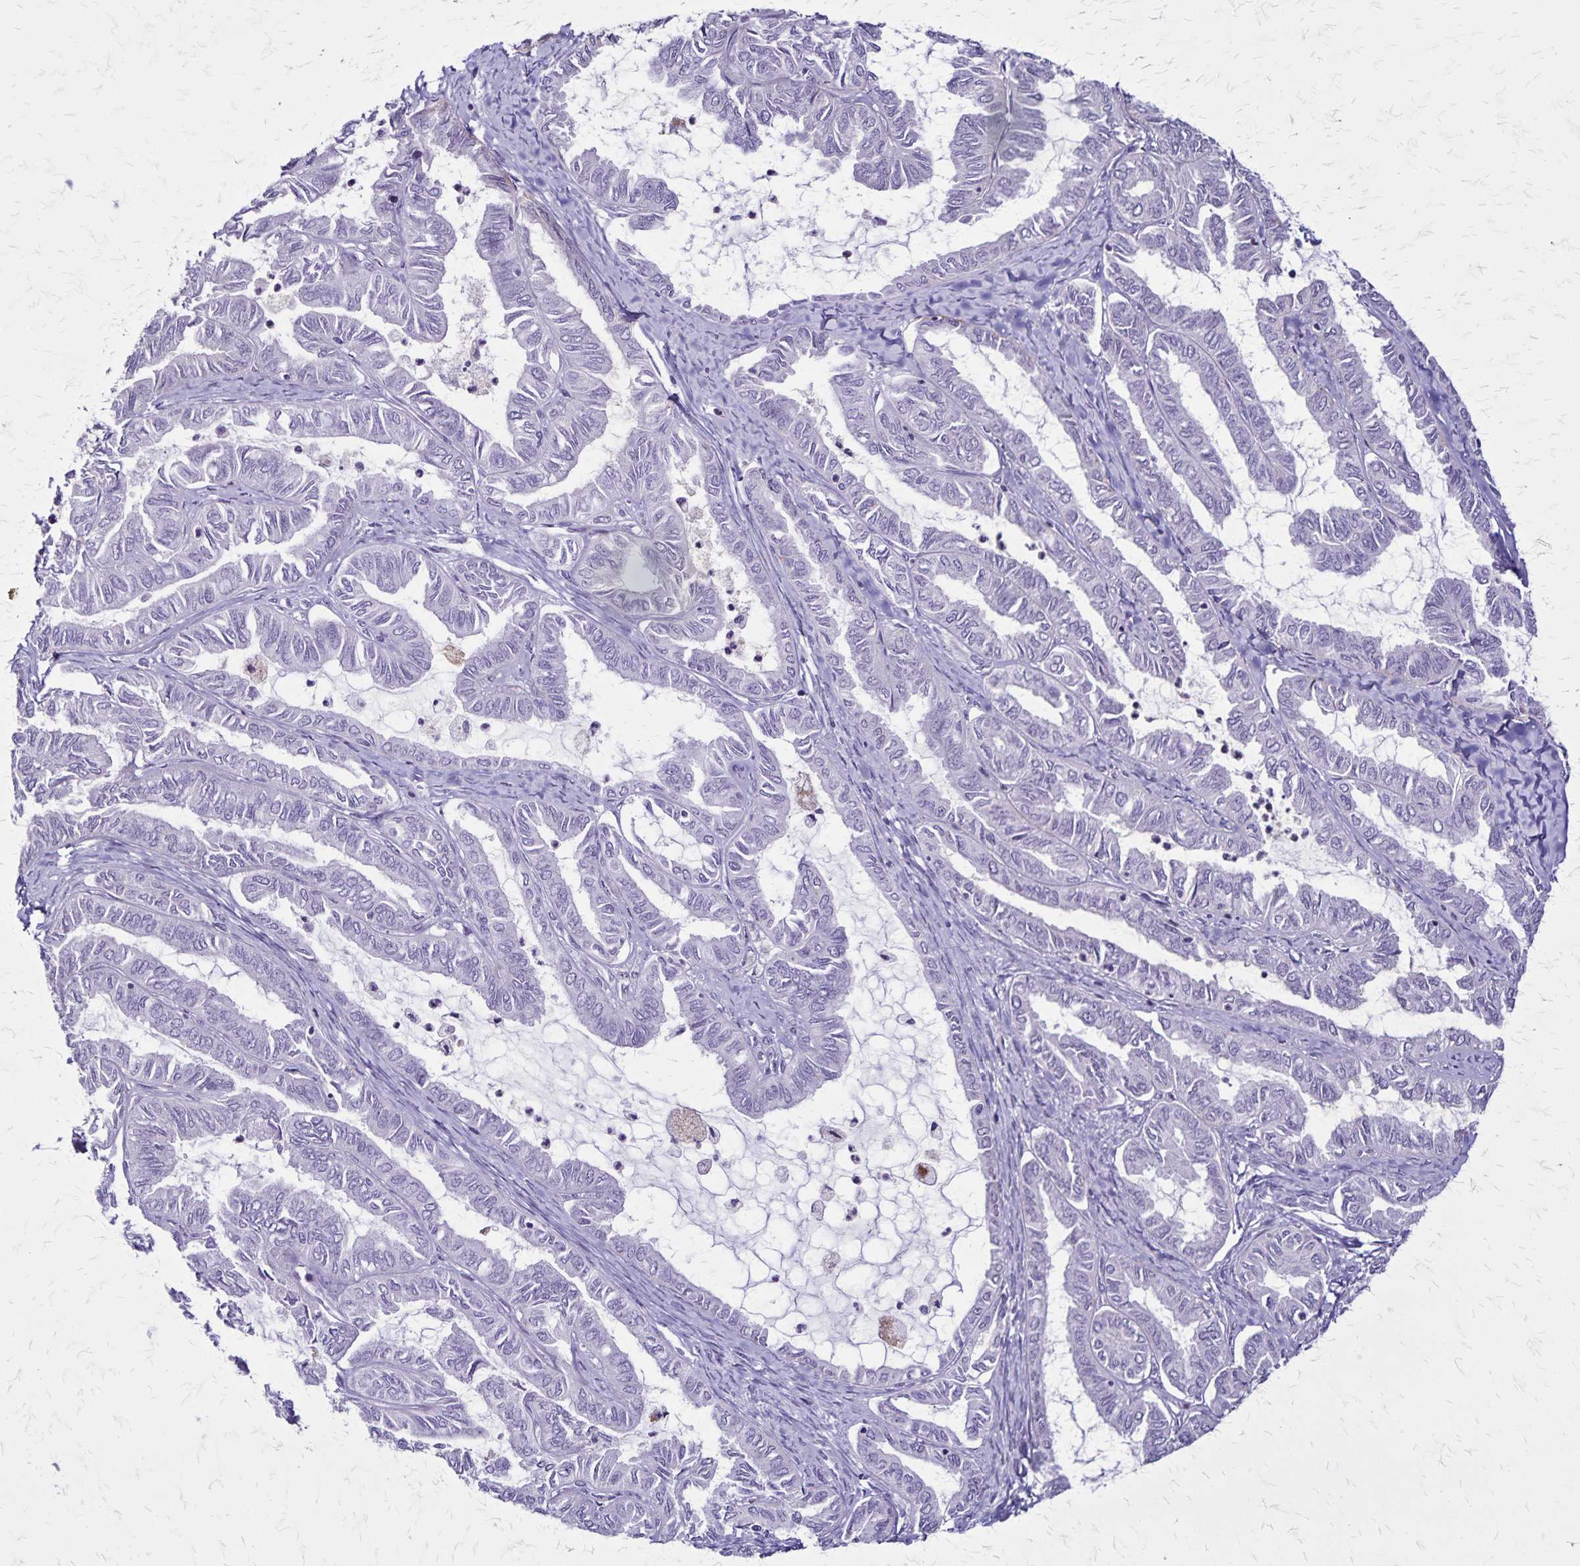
{"staining": {"intensity": "negative", "quantity": "none", "location": "none"}, "tissue": "ovarian cancer", "cell_type": "Tumor cells", "image_type": "cancer", "snomed": [{"axis": "morphology", "description": "Carcinoma, endometroid"}, {"axis": "topography", "description": "Ovary"}], "caption": "A high-resolution histopathology image shows immunohistochemistry staining of ovarian cancer (endometroid carcinoma), which demonstrates no significant staining in tumor cells. The staining is performed using DAB (3,3'-diaminobenzidine) brown chromogen with nuclei counter-stained in using hematoxylin.", "gene": "OR51B5", "patient": {"sex": "female", "age": 70}}